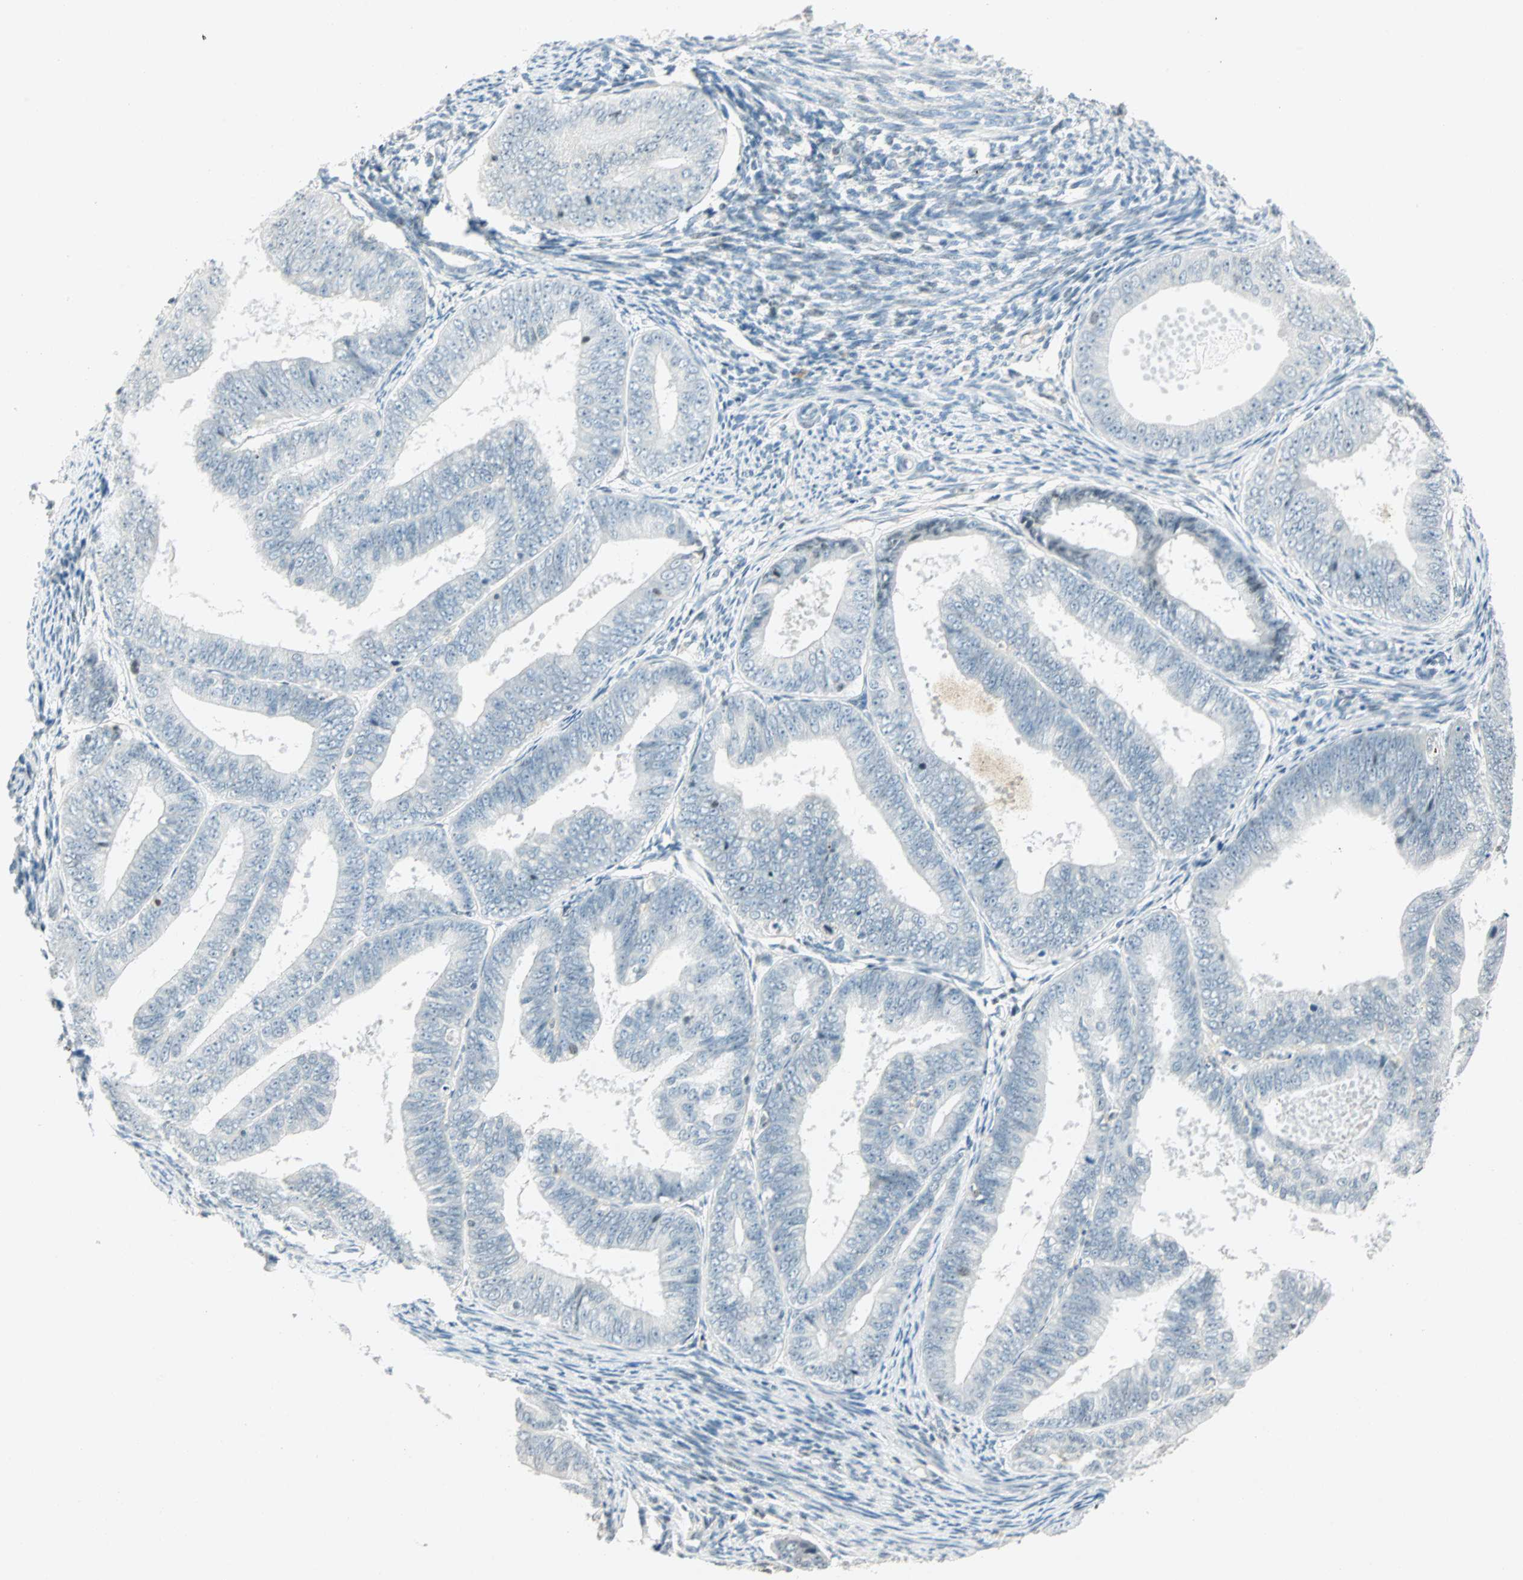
{"staining": {"intensity": "weak", "quantity": "<25%", "location": "nuclear"}, "tissue": "endometrial cancer", "cell_type": "Tumor cells", "image_type": "cancer", "snomed": [{"axis": "morphology", "description": "Adenocarcinoma, NOS"}, {"axis": "topography", "description": "Endometrium"}], "caption": "Image shows no significant protein positivity in tumor cells of endometrial cancer (adenocarcinoma).", "gene": "SMAD3", "patient": {"sex": "female", "age": 63}}